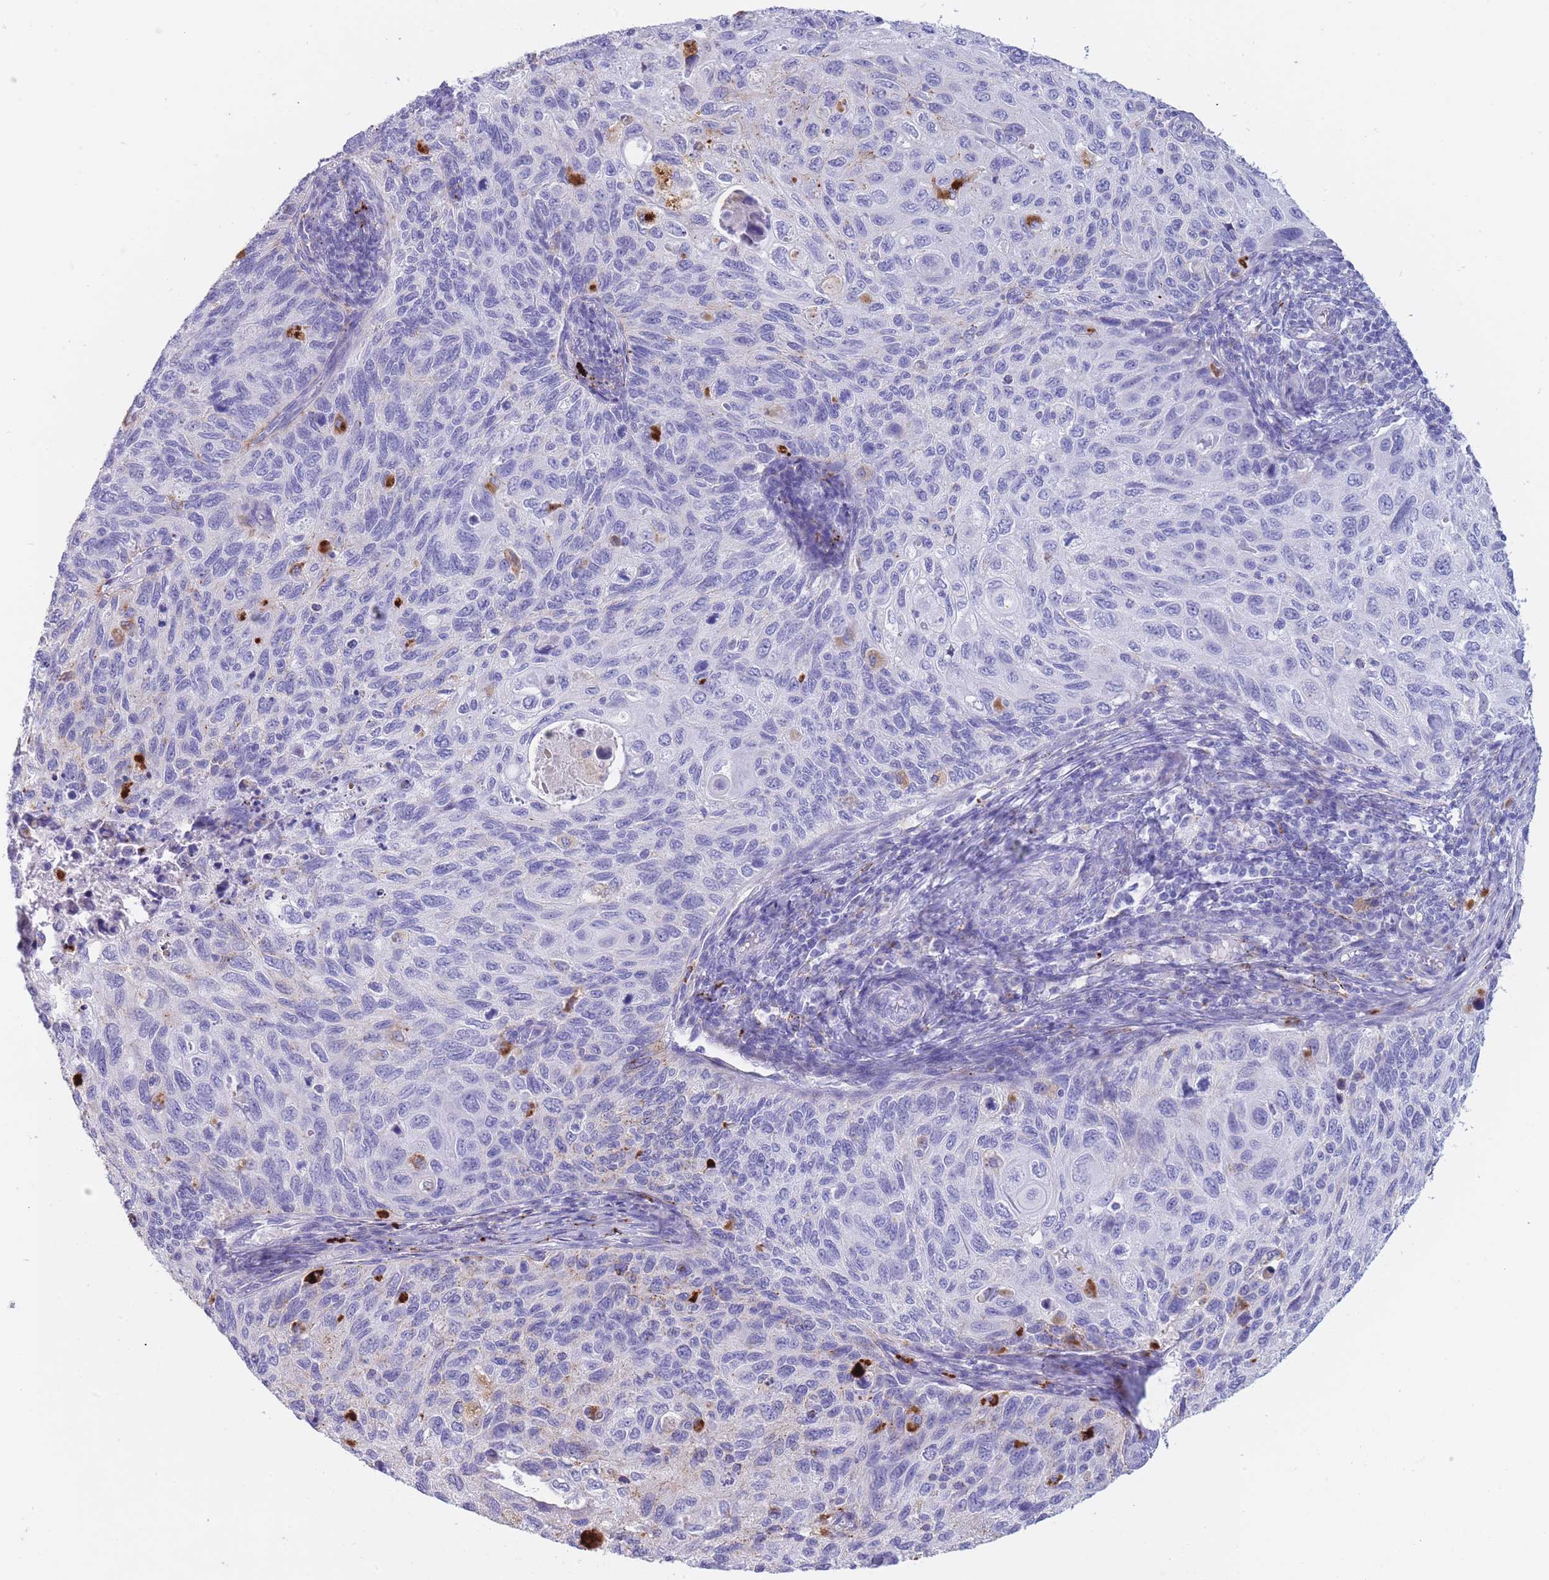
{"staining": {"intensity": "negative", "quantity": "none", "location": "none"}, "tissue": "cervical cancer", "cell_type": "Tumor cells", "image_type": "cancer", "snomed": [{"axis": "morphology", "description": "Squamous cell carcinoma, NOS"}, {"axis": "topography", "description": "Cervix"}], "caption": "Tumor cells are negative for brown protein staining in cervical cancer (squamous cell carcinoma). (DAB immunohistochemistry (IHC) visualized using brightfield microscopy, high magnification).", "gene": "GAA", "patient": {"sex": "female", "age": 70}}